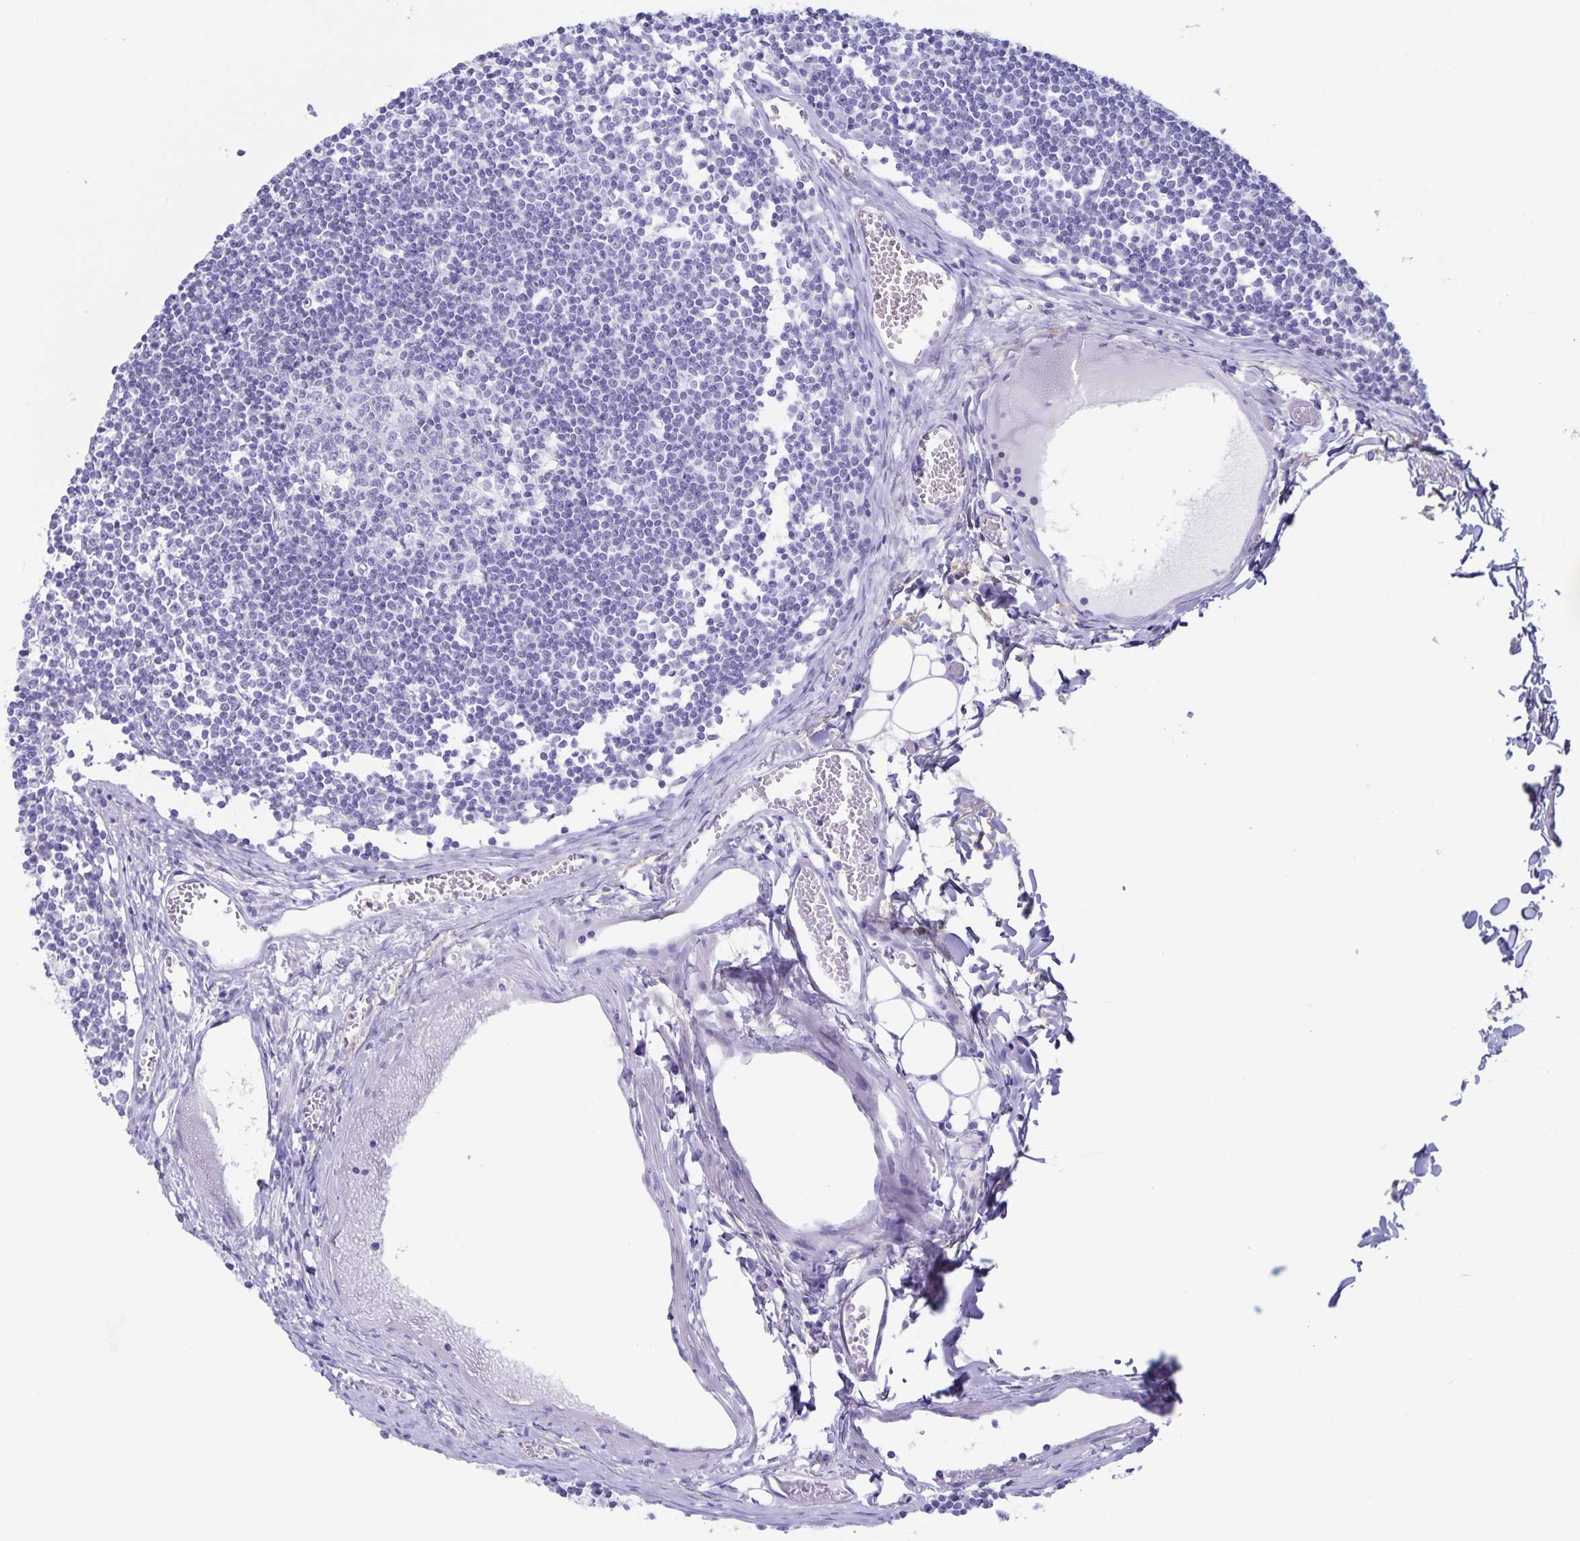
{"staining": {"intensity": "negative", "quantity": "none", "location": "none"}, "tissue": "lymph node", "cell_type": "Germinal center cells", "image_type": "normal", "snomed": [{"axis": "morphology", "description": "Normal tissue, NOS"}, {"axis": "topography", "description": "Lymph node"}], "caption": "Lymph node stained for a protein using IHC exhibits no staining germinal center cells.", "gene": "AQP4", "patient": {"sex": "female", "age": 11}}